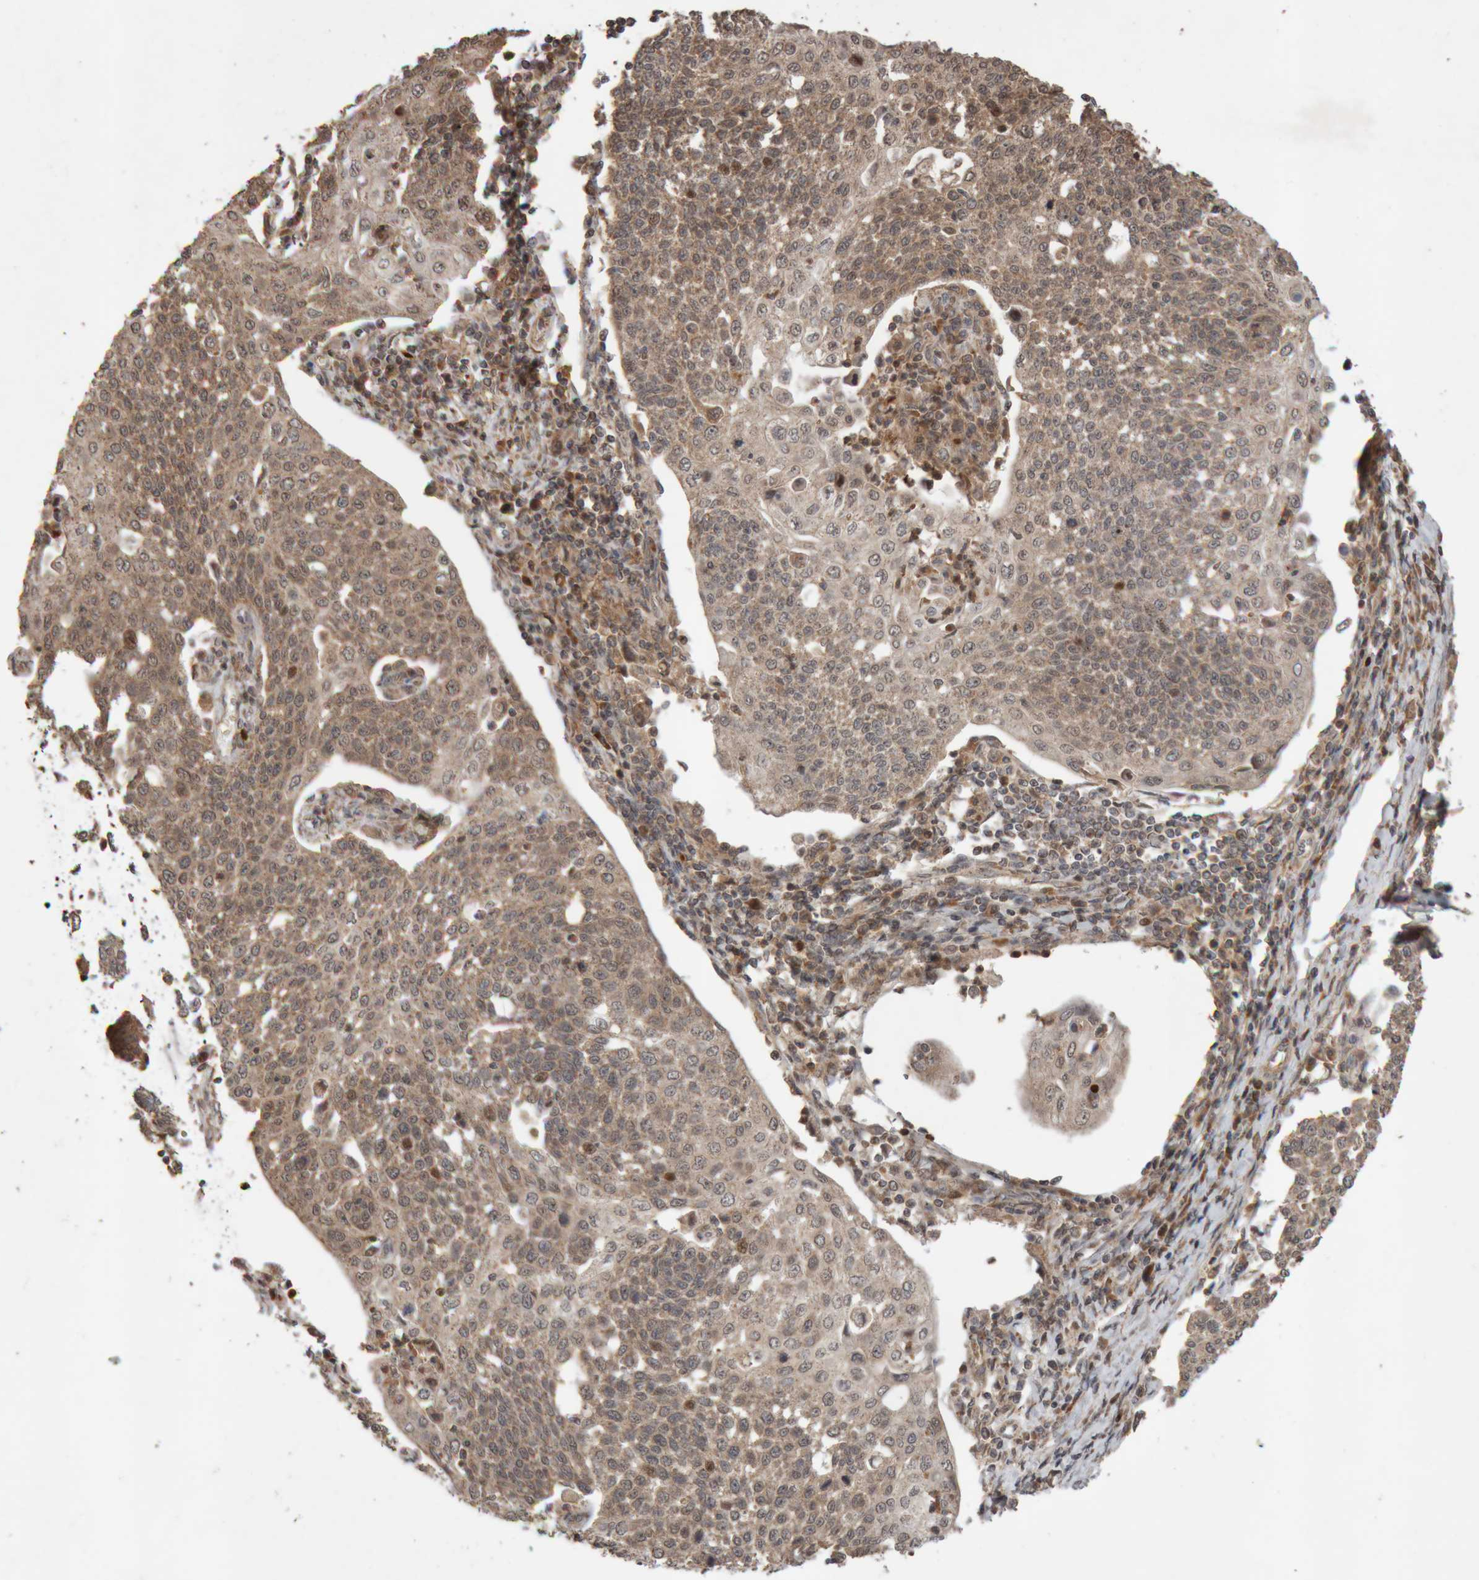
{"staining": {"intensity": "moderate", "quantity": ">75%", "location": "cytoplasmic/membranous"}, "tissue": "cervical cancer", "cell_type": "Tumor cells", "image_type": "cancer", "snomed": [{"axis": "morphology", "description": "Squamous cell carcinoma, NOS"}, {"axis": "topography", "description": "Cervix"}], "caption": "The photomicrograph displays a brown stain indicating the presence of a protein in the cytoplasmic/membranous of tumor cells in cervical cancer.", "gene": "KIF21B", "patient": {"sex": "female", "age": 34}}